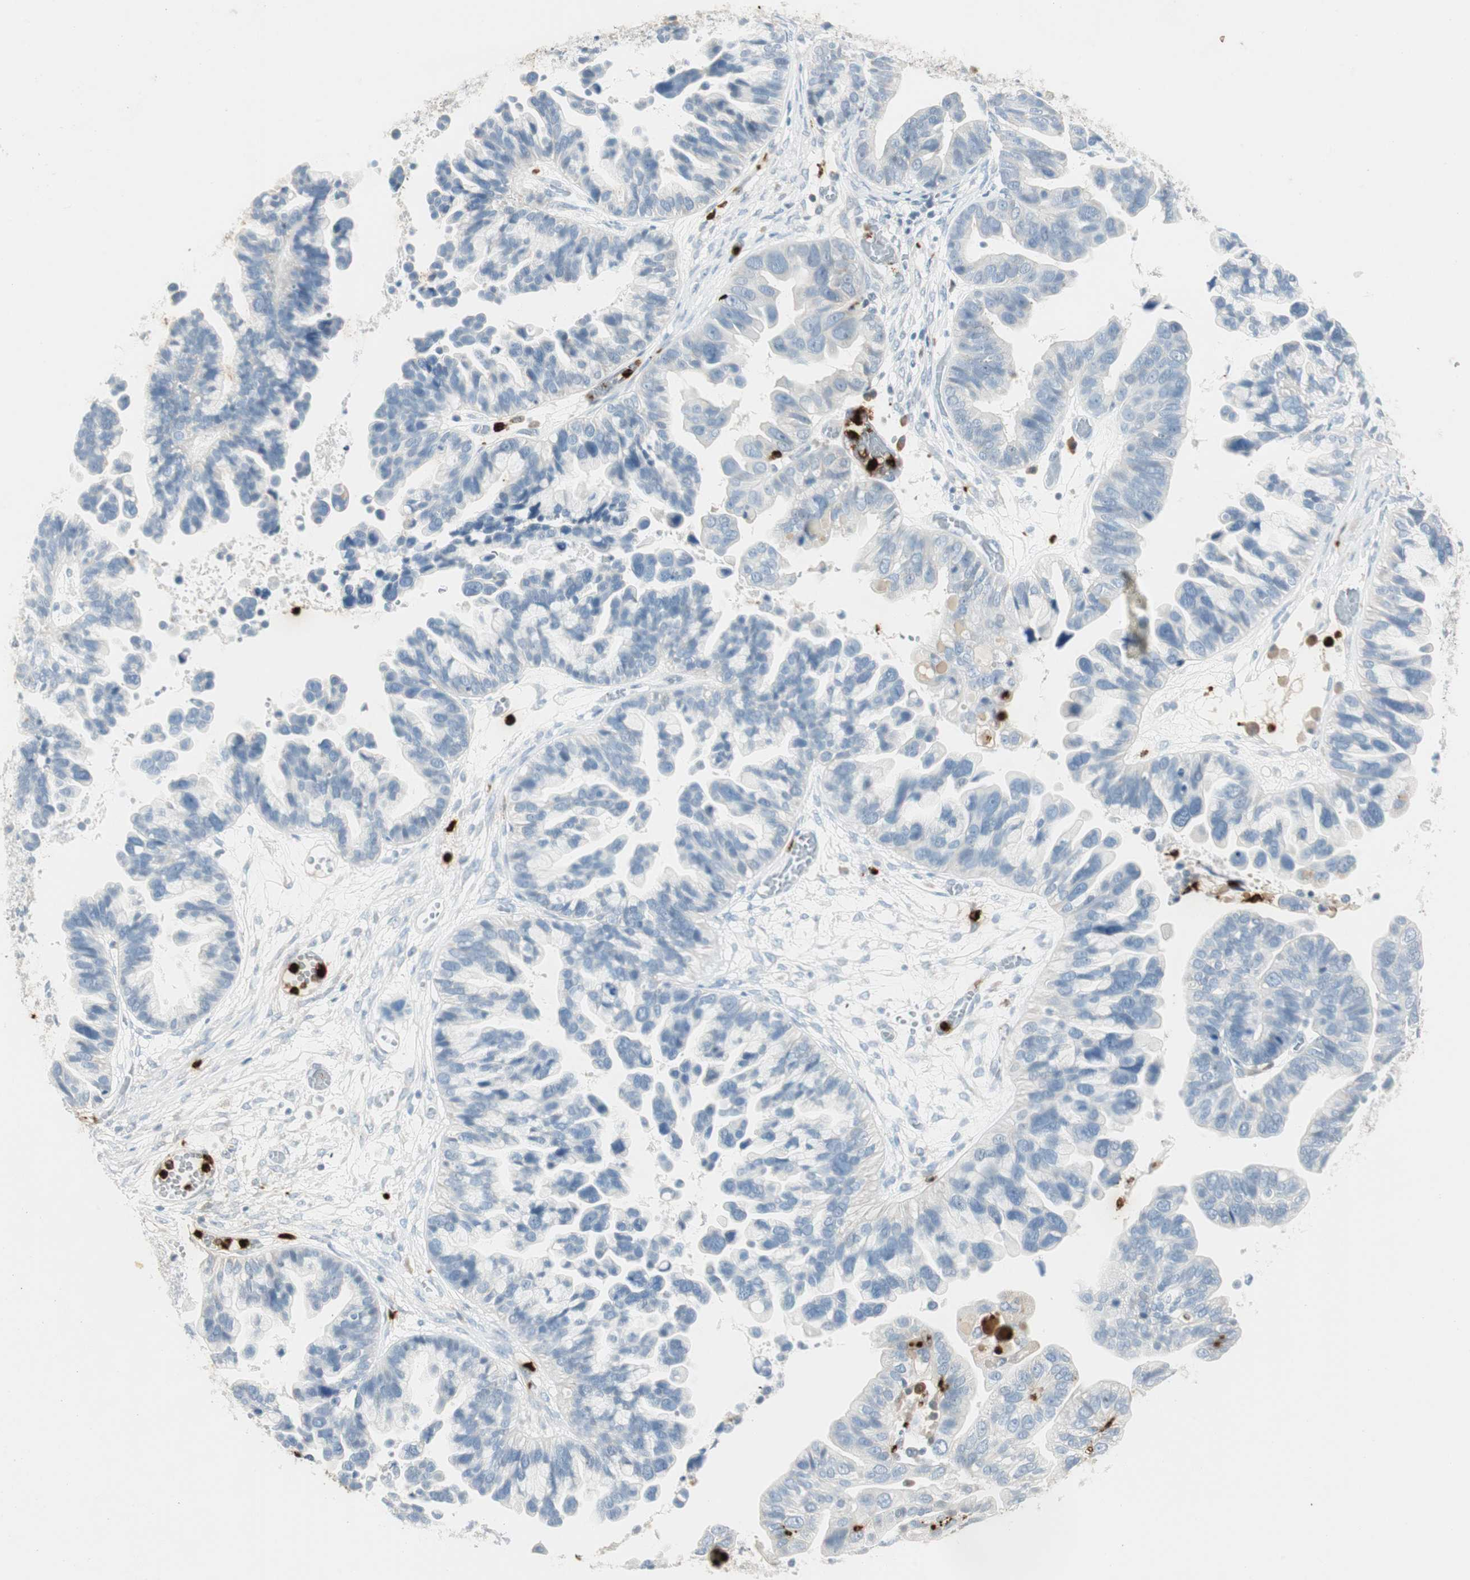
{"staining": {"intensity": "negative", "quantity": "none", "location": "none"}, "tissue": "ovarian cancer", "cell_type": "Tumor cells", "image_type": "cancer", "snomed": [{"axis": "morphology", "description": "Cystadenocarcinoma, serous, NOS"}, {"axis": "topography", "description": "Ovary"}], "caption": "A photomicrograph of serous cystadenocarcinoma (ovarian) stained for a protein reveals no brown staining in tumor cells.", "gene": "PRTN3", "patient": {"sex": "female", "age": 56}}